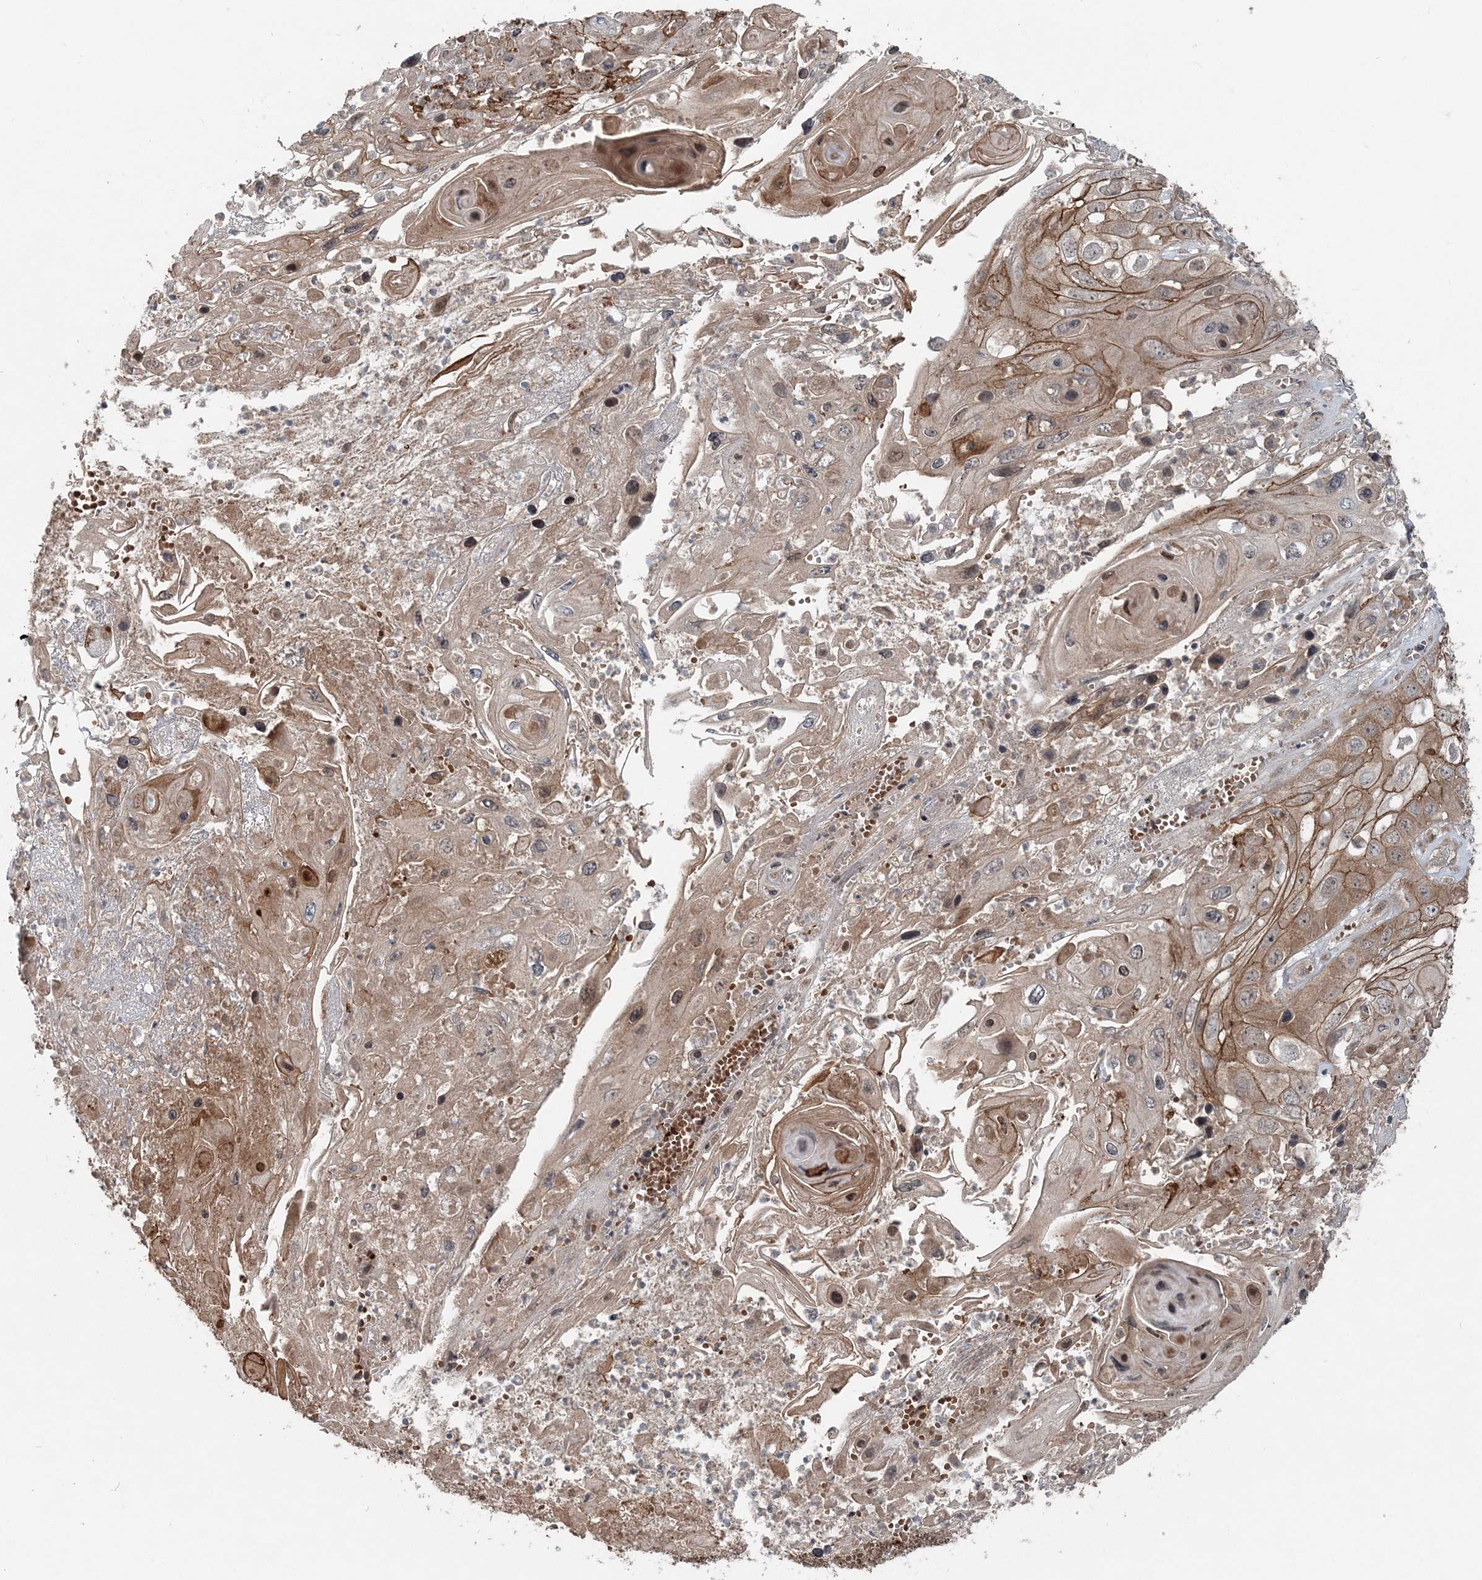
{"staining": {"intensity": "moderate", "quantity": ">75%", "location": "cytoplasmic/membranous"}, "tissue": "skin cancer", "cell_type": "Tumor cells", "image_type": "cancer", "snomed": [{"axis": "morphology", "description": "Squamous cell carcinoma, NOS"}, {"axis": "topography", "description": "Skin"}], "caption": "Human skin cancer stained with a protein marker exhibits moderate staining in tumor cells.", "gene": "FBXL17", "patient": {"sex": "male", "age": 55}}